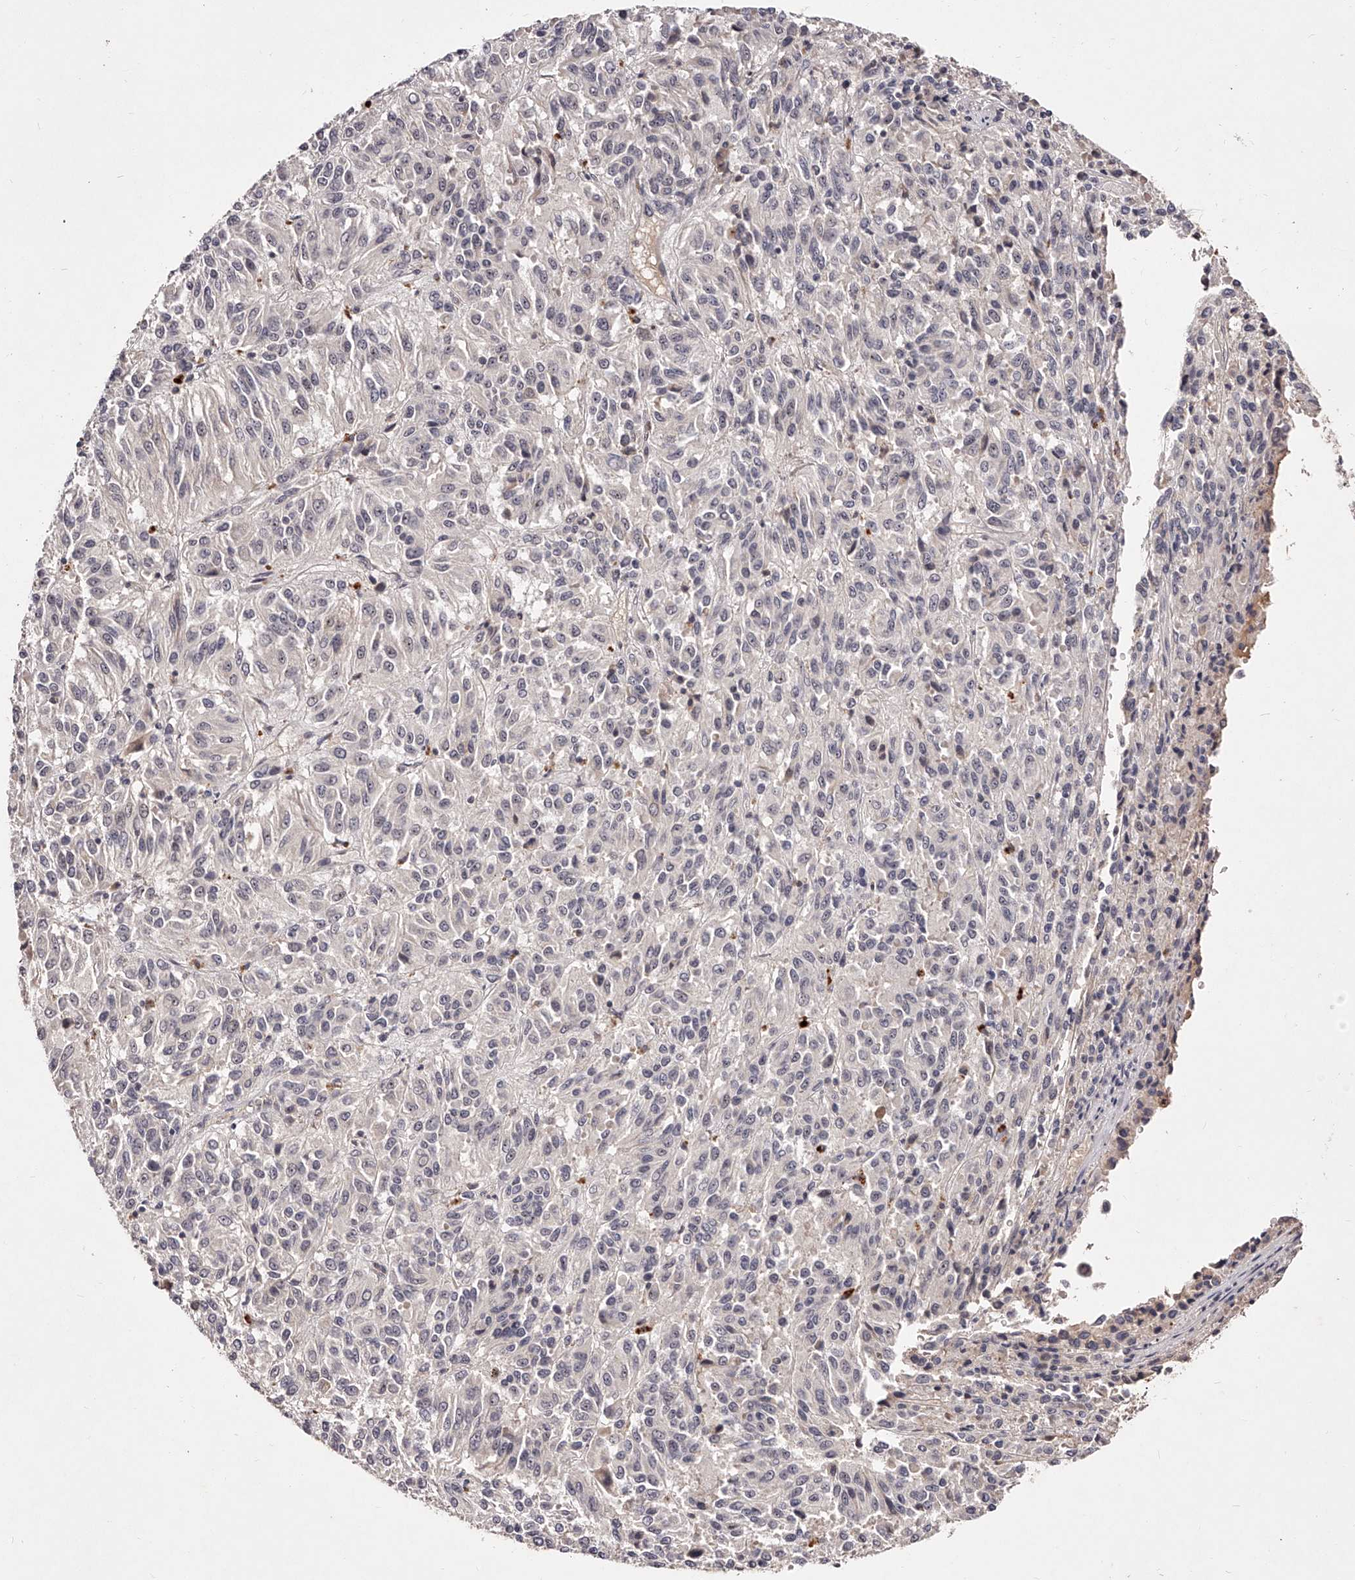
{"staining": {"intensity": "negative", "quantity": "none", "location": "none"}, "tissue": "melanoma", "cell_type": "Tumor cells", "image_type": "cancer", "snomed": [{"axis": "morphology", "description": "Malignant melanoma, Metastatic site"}, {"axis": "topography", "description": "Lung"}], "caption": "Immunohistochemistry (IHC) of malignant melanoma (metastatic site) exhibits no expression in tumor cells.", "gene": "PHACTR1", "patient": {"sex": "male", "age": 64}}